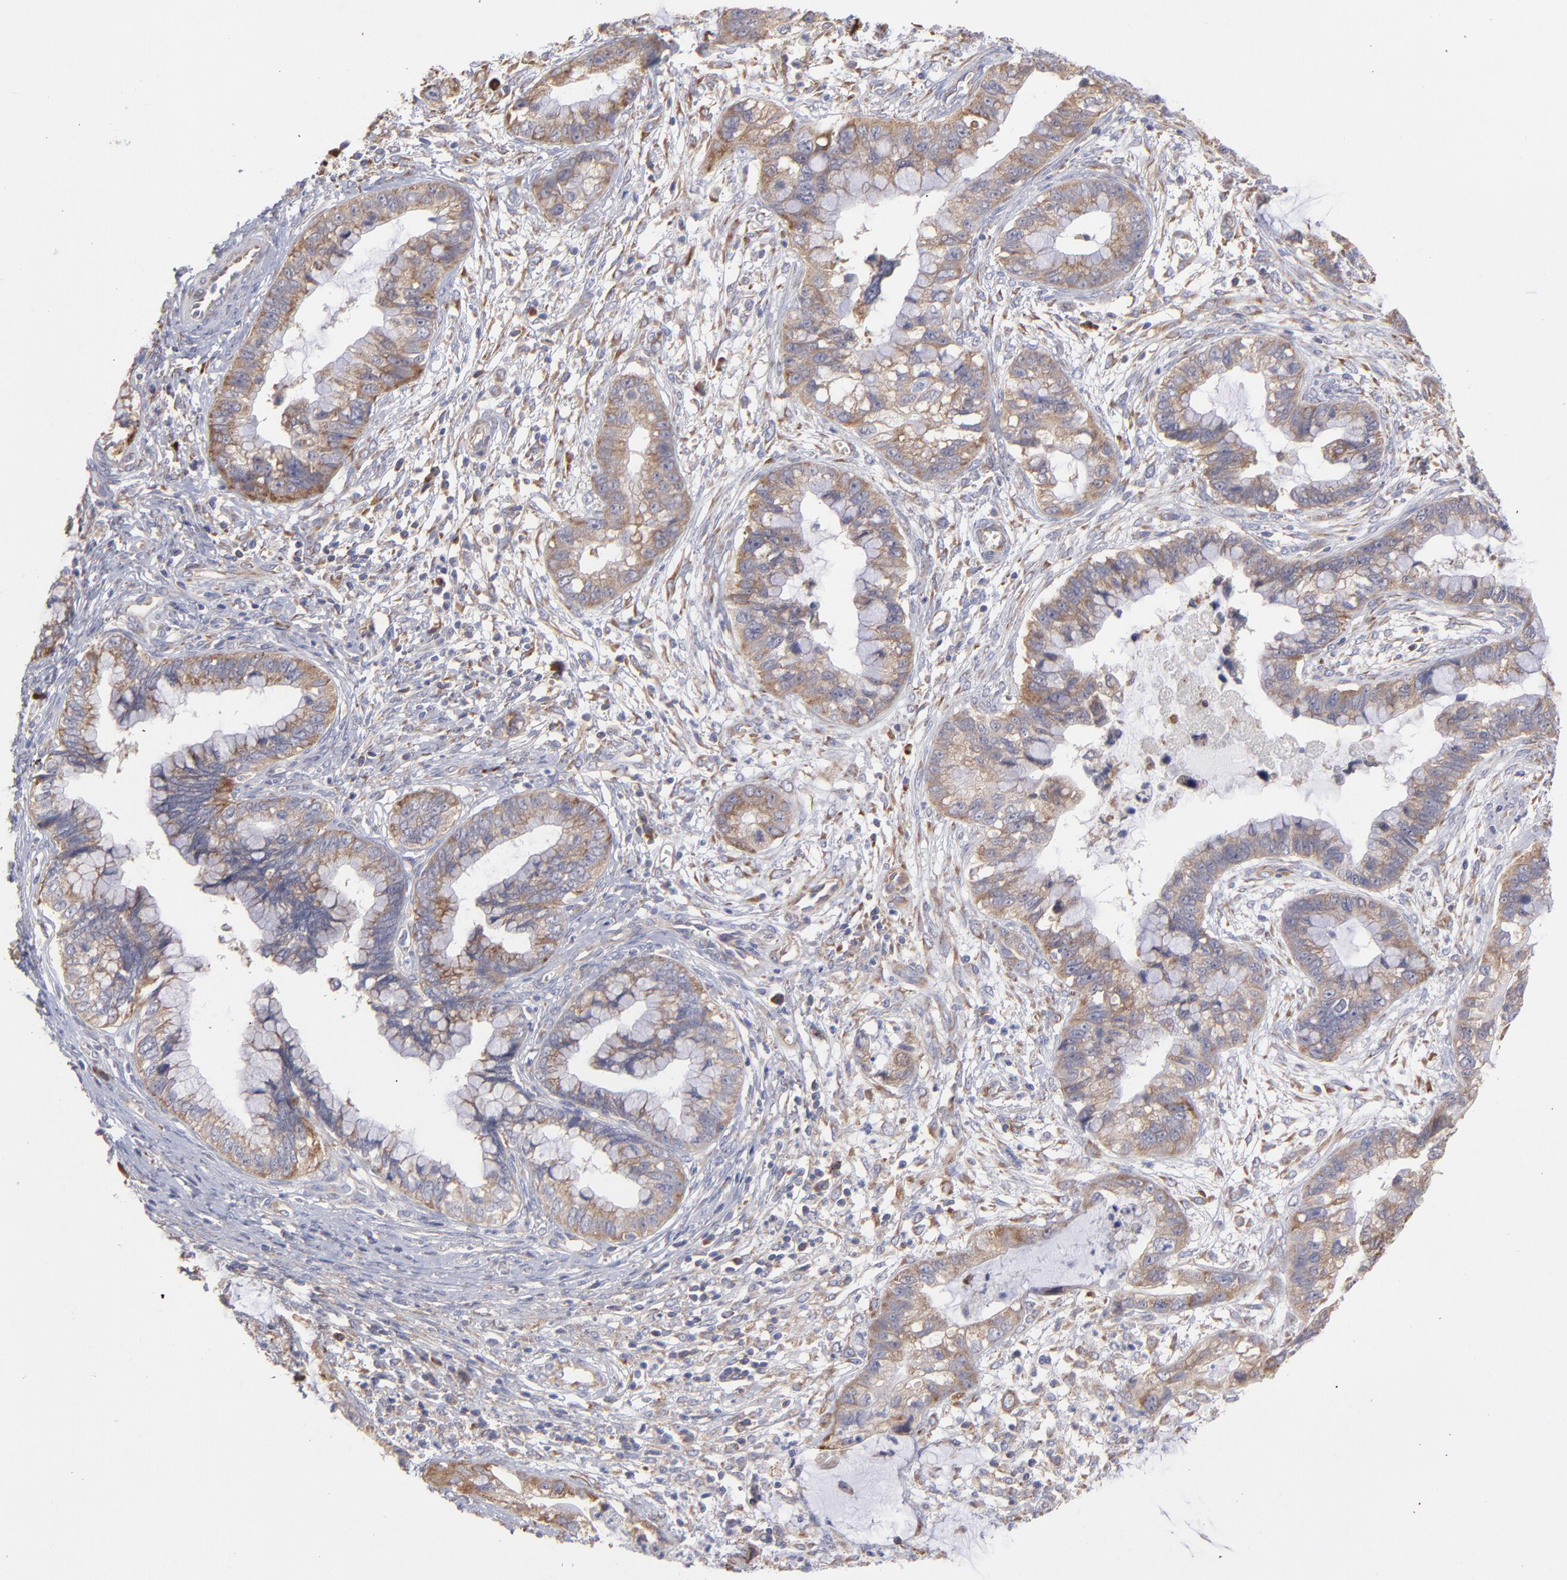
{"staining": {"intensity": "moderate", "quantity": "25%-75%", "location": "cytoplasmic/membranous"}, "tissue": "cervical cancer", "cell_type": "Tumor cells", "image_type": "cancer", "snomed": [{"axis": "morphology", "description": "Adenocarcinoma, NOS"}, {"axis": "topography", "description": "Cervix"}], "caption": "Immunohistochemistry (IHC) micrograph of neoplastic tissue: human adenocarcinoma (cervical) stained using immunohistochemistry (IHC) exhibits medium levels of moderate protein expression localized specifically in the cytoplasmic/membranous of tumor cells, appearing as a cytoplasmic/membranous brown color.", "gene": "RPLP0", "patient": {"sex": "female", "age": 44}}